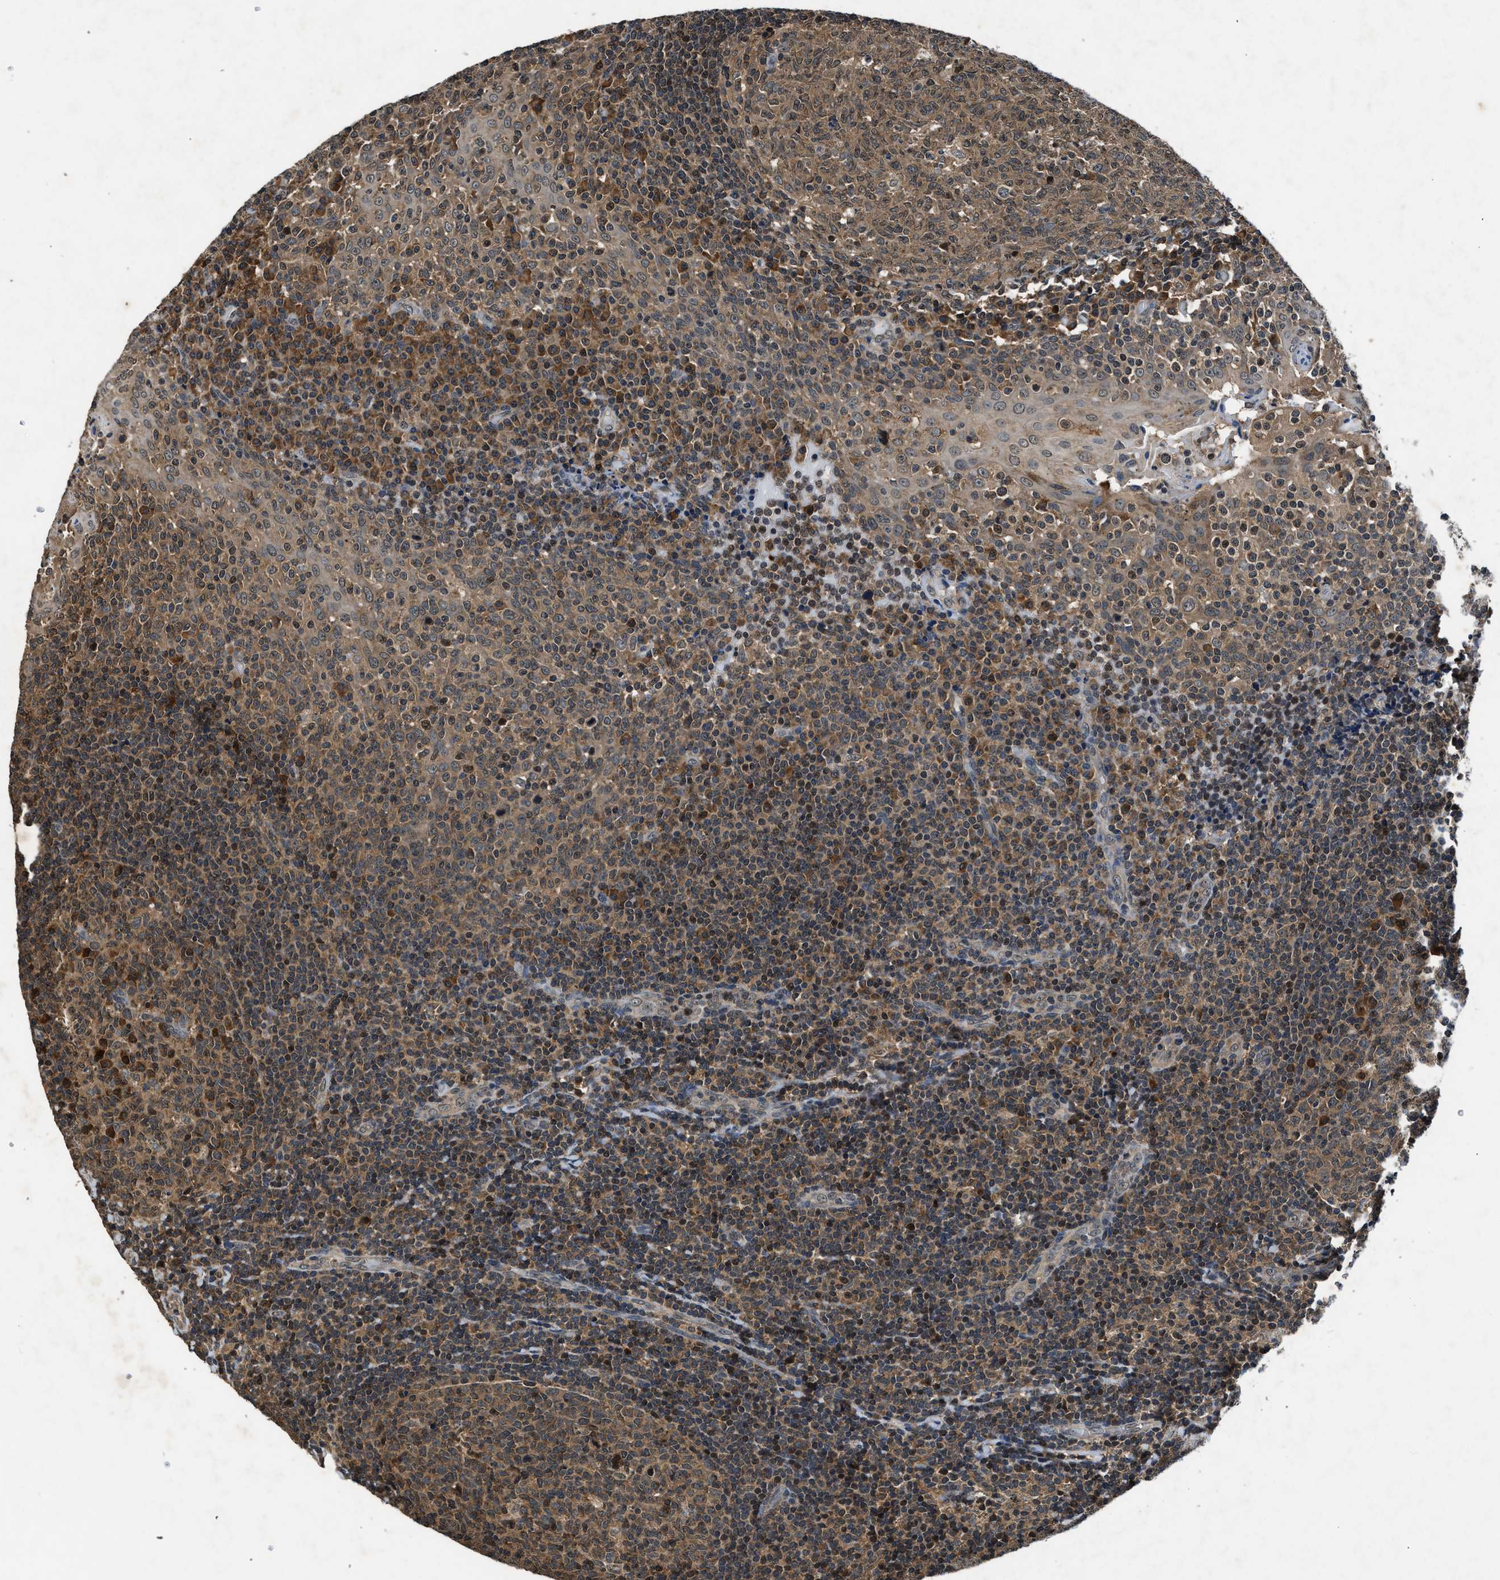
{"staining": {"intensity": "moderate", "quantity": ">75%", "location": "cytoplasmic/membranous"}, "tissue": "tonsil", "cell_type": "Germinal center cells", "image_type": "normal", "snomed": [{"axis": "morphology", "description": "Normal tissue, NOS"}, {"axis": "topography", "description": "Tonsil"}], "caption": "Tonsil stained with a brown dye reveals moderate cytoplasmic/membranous positive expression in about >75% of germinal center cells.", "gene": "RPS6KB1", "patient": {"sex": "female", "age": 19}}